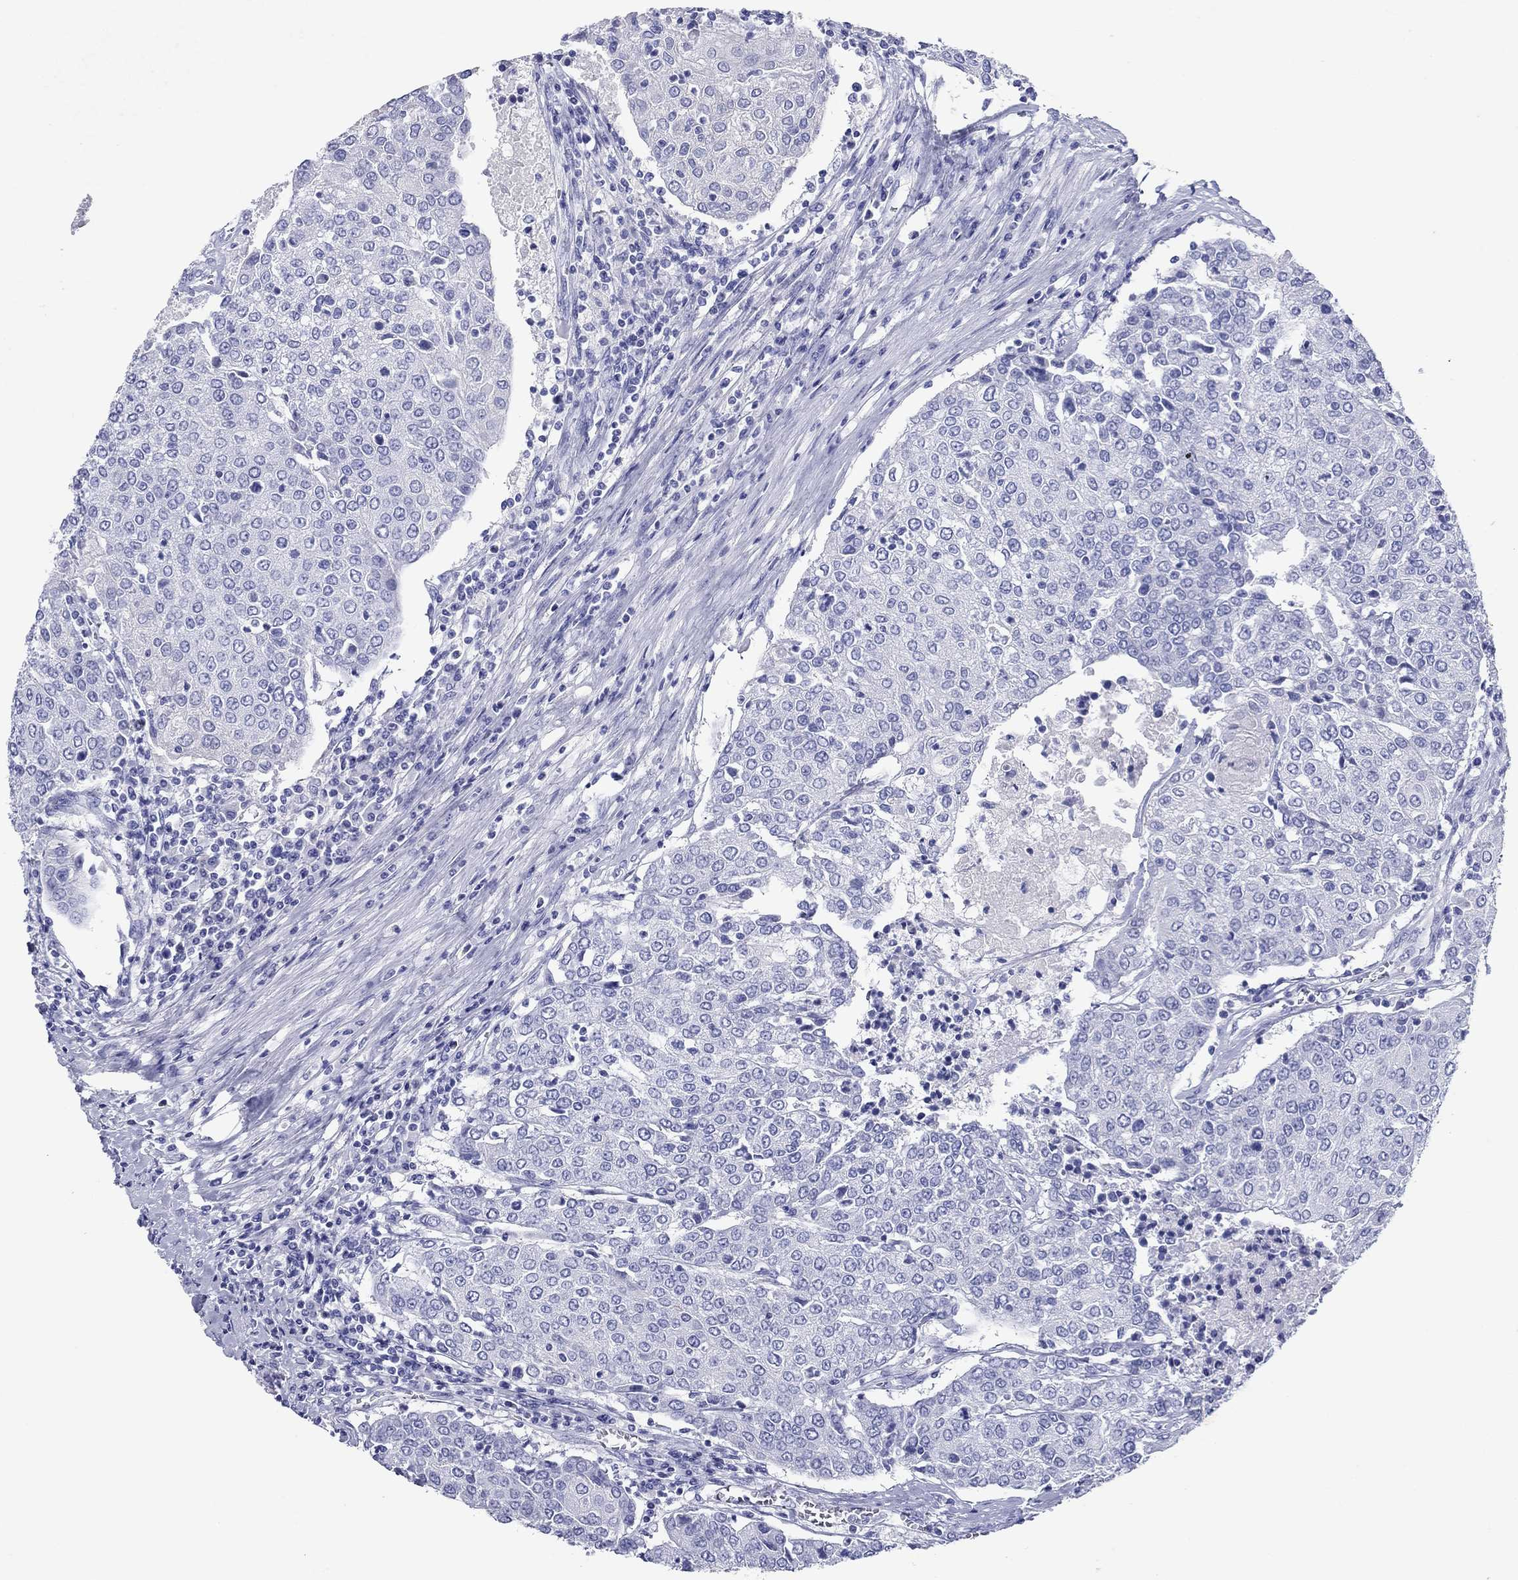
{"staining": {"intensity": "negative", "quantity": "none", "location": "none"}, "tissue": "urothelial cancer", "cell_type": "Tumor cells", "image_type": "cancer", "snomed": [{"axis": "morphology", "description": "Urothelial carcinoma, High grade"}, {"axis": "topography", "description": "Urinary bladder"}], "caption": "There is no significant staining in tumor cells of urothelial carcinoma (high-grade). (DAB (3,3'-diaminobenzidine) immunohistochemistry (IHC) with hematoxylin counter stain).", "gene": "ATP4A", "patient": {"sex": "female", "age": 85}}